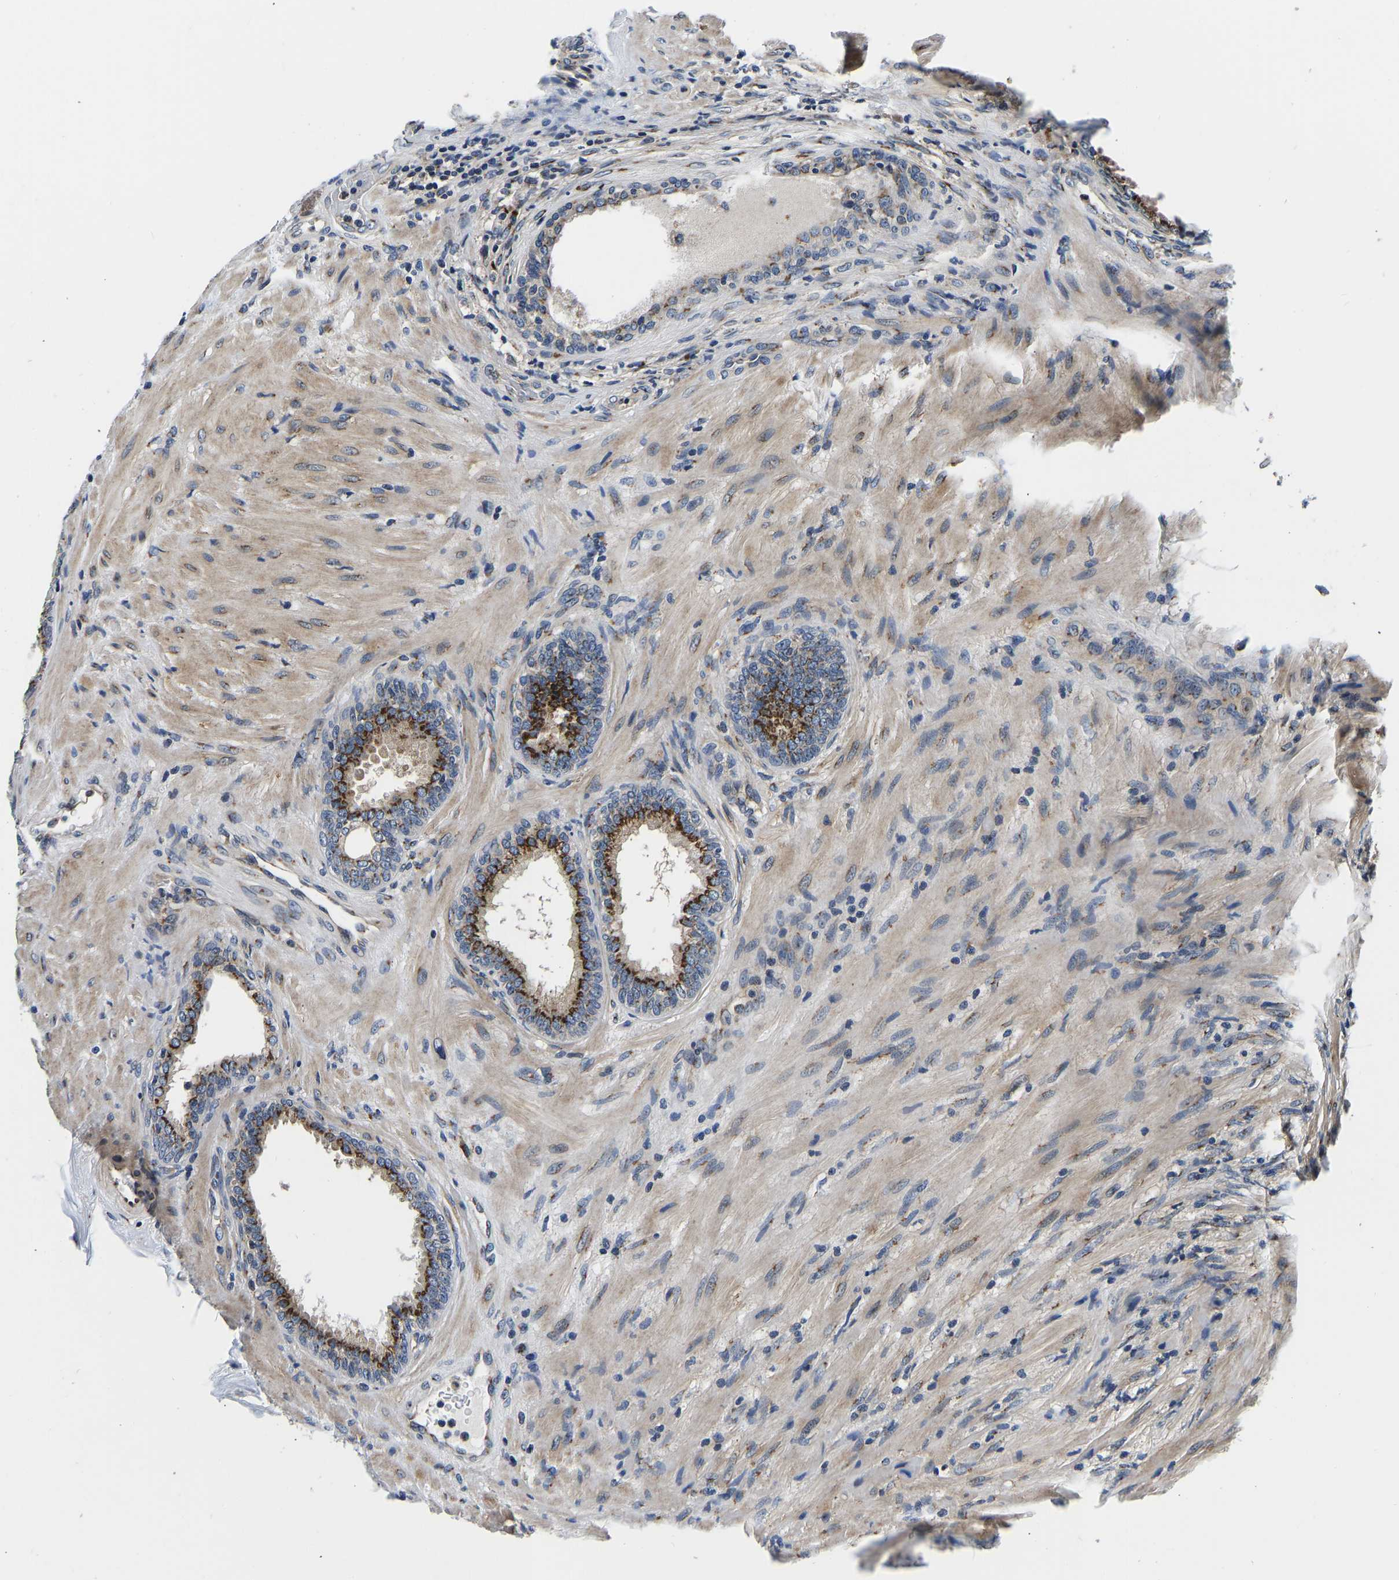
{"staining": {"intensity": "strong", "quantity": ">75%", "location": "cytoplasmic/membranous"}, "tissue": "prostate", "cell_type": "Glandular cells", "image_type": "normal", "snomed": [{"axis": "morphology", "description": "Normal tissue, NOS"}, {"axis": "topography", "description": "Prostate"}], "caption": "Immunohistochemistry (IHC) micrograph of benign human prostate stained for a protein (brown), which exhibits high levels of strong cytoplasmic/membranous positivity in about >75% of glandular cells.", "gene": "RABAC1", "patient": {"sex": "male", "age": 76}}